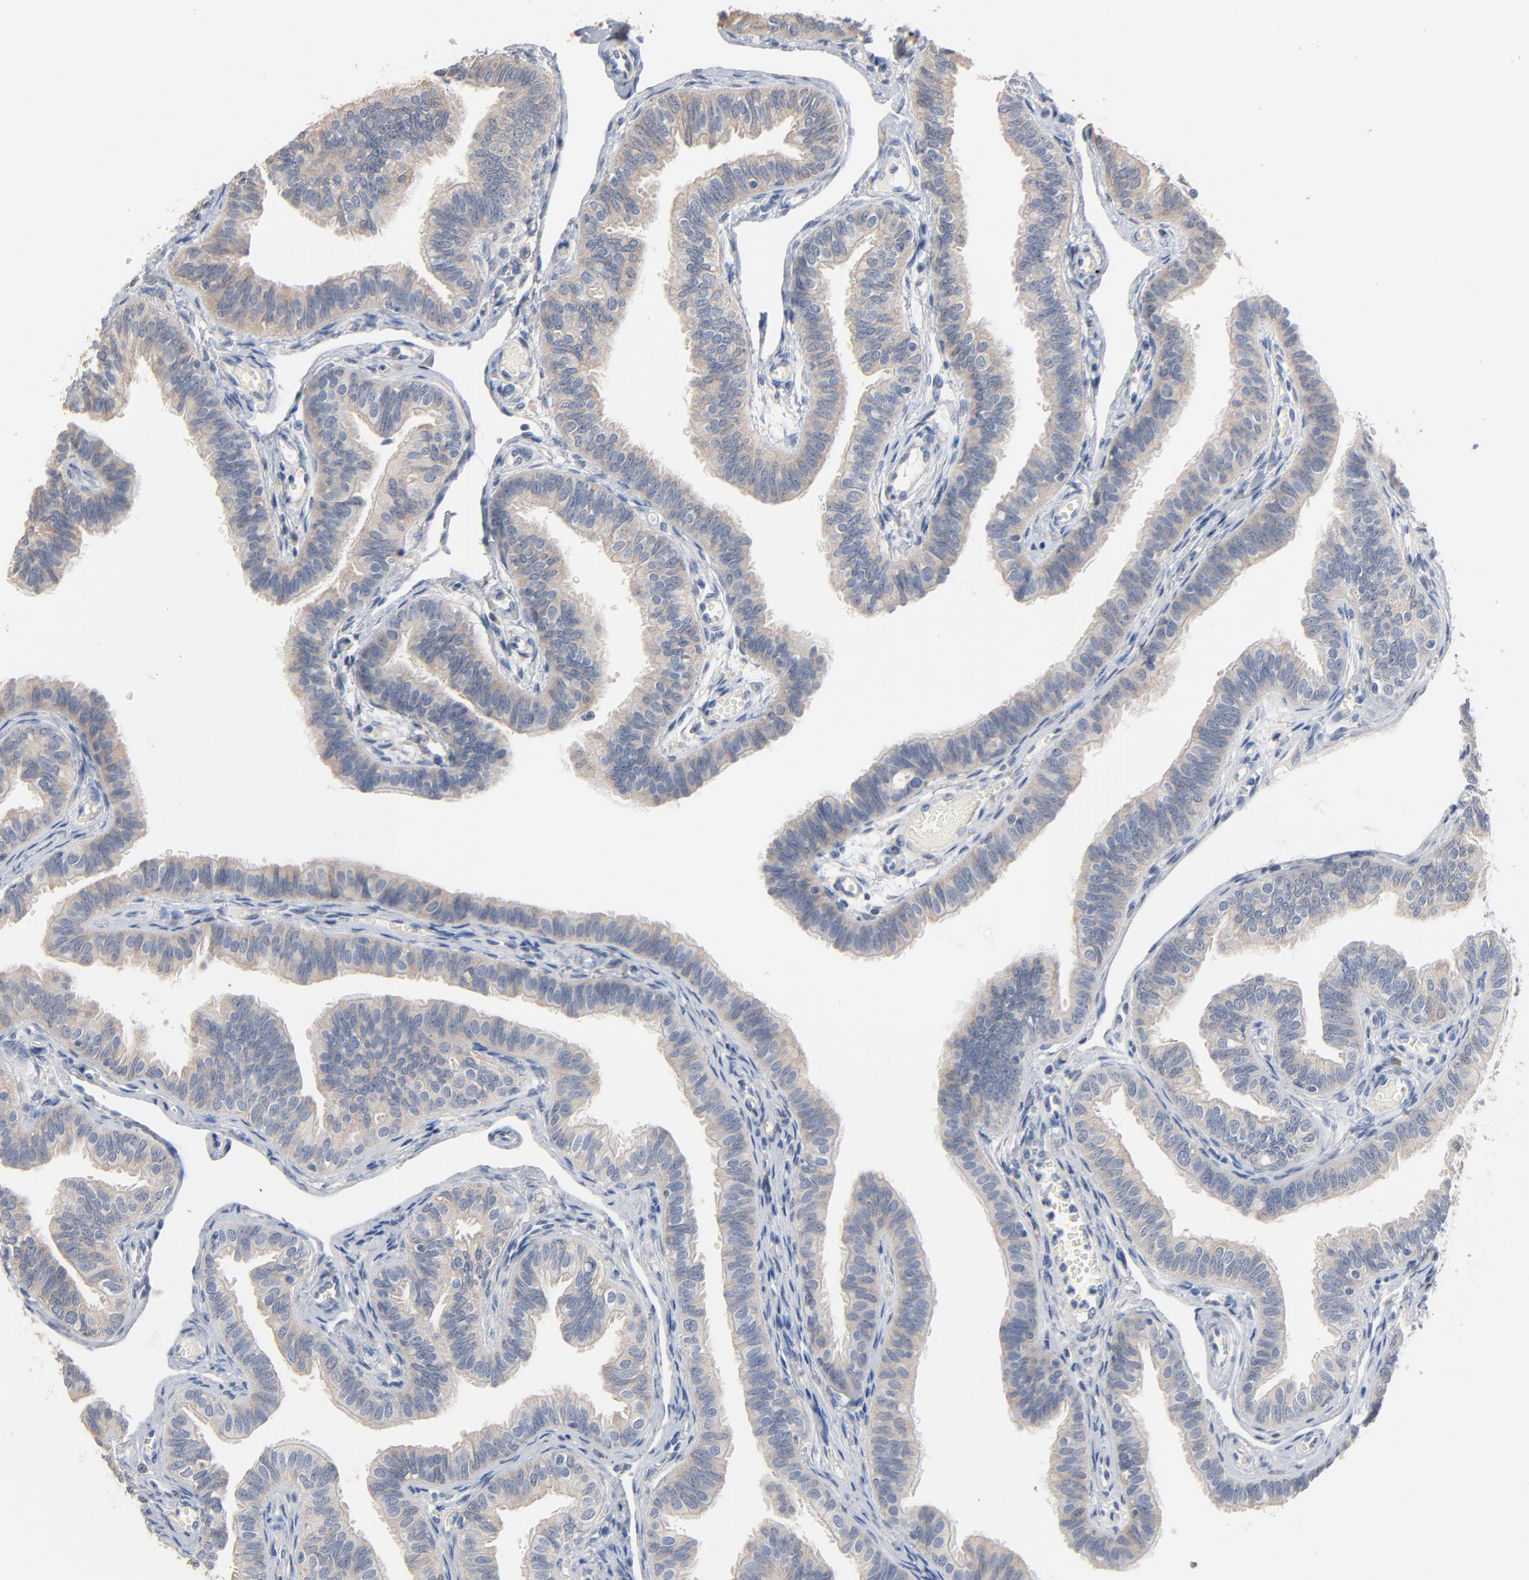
{"staining": {"intensity": "weak", "quantity": ">75%", "location": "cytoplasmic/membranous"}, "tissue": "fallopian tube", "cell_type": "Glandular cells", "image_type": "normal", "snomed": [{"axis": "morphology", "description": "Normal tissue, NOS"}, {"axis": "morphology", "description": "Dermoid, NOS"}, {"axis": "topography", "description": "Fallopian tube"}], "caption": "Protein staining shows weak cytoplasmic/membranous staining in approximately >75% of glandular cells in normal fallopian tube.", "gene": "ZDHHC8", "patient": {"sex": "female", "age": 33}}